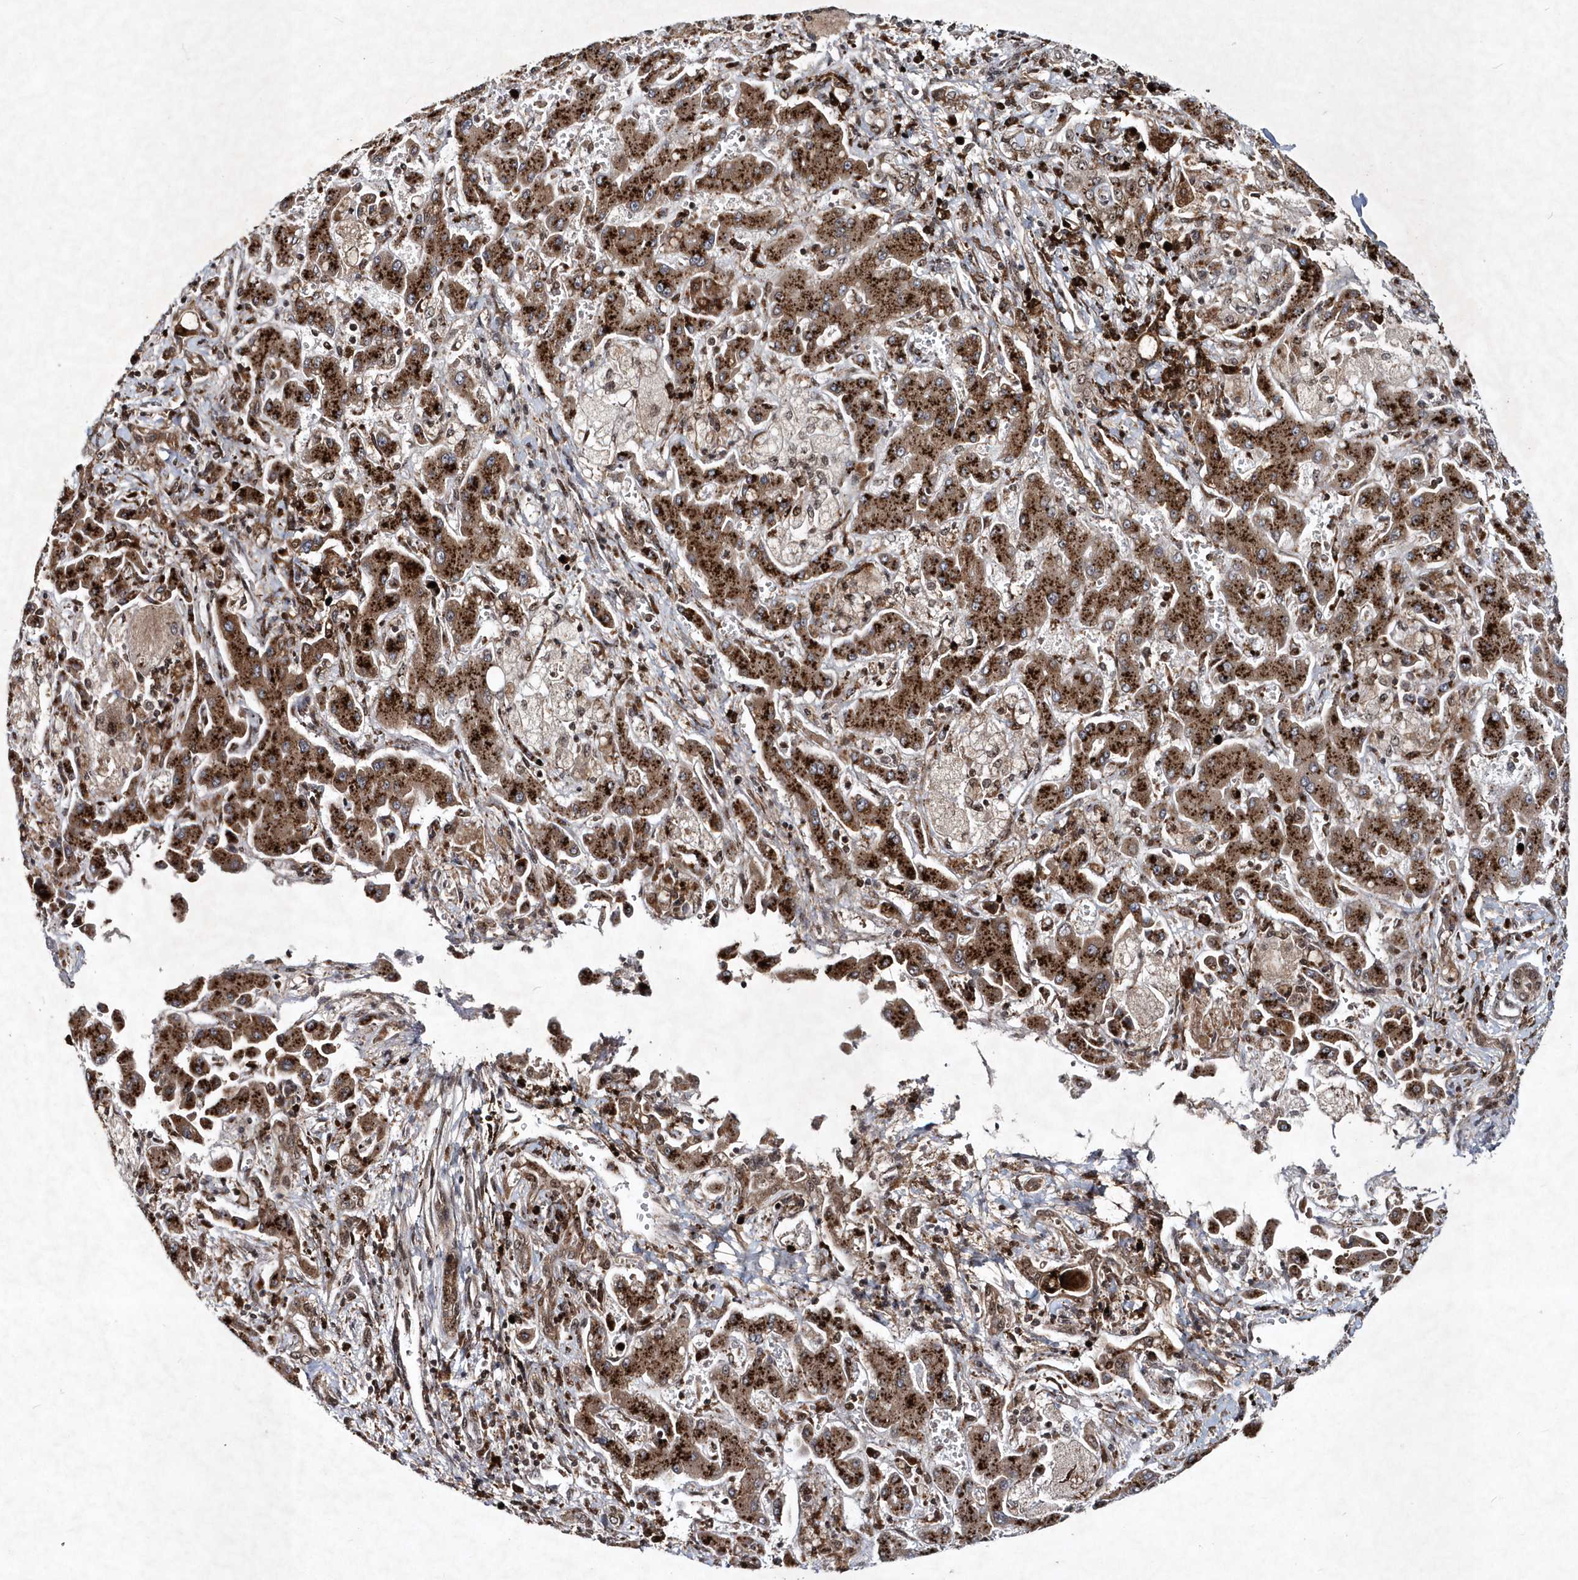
{"staining": {"intensity": "strong", "quantity": ">75%", "location": "cytoplasmic/membranous,nuclear"}, "tissue": "liver cancer", "cell_type": "Tumor cells", "image_type": "cancer", "snomed": [{"axis": "morphology", "description": "Cholangiocarcinoma"}, {"axis": "topography", "description": "Liver"}], "caption": "Immunohistochemistry histopathology image of neoplastic tissue: cholangiocarcinoma (liver) stained using immunohistochemistry (IHC) reveals high levels of strong protein expression localized specifically in the cytoplasmic/membranous and nuclear of tumor cells, appearing as a cytoplasmic/membranous and nuclear brown color.", "gene": "SOWAHB", "patient": {"sex": "male", "age": 50}}